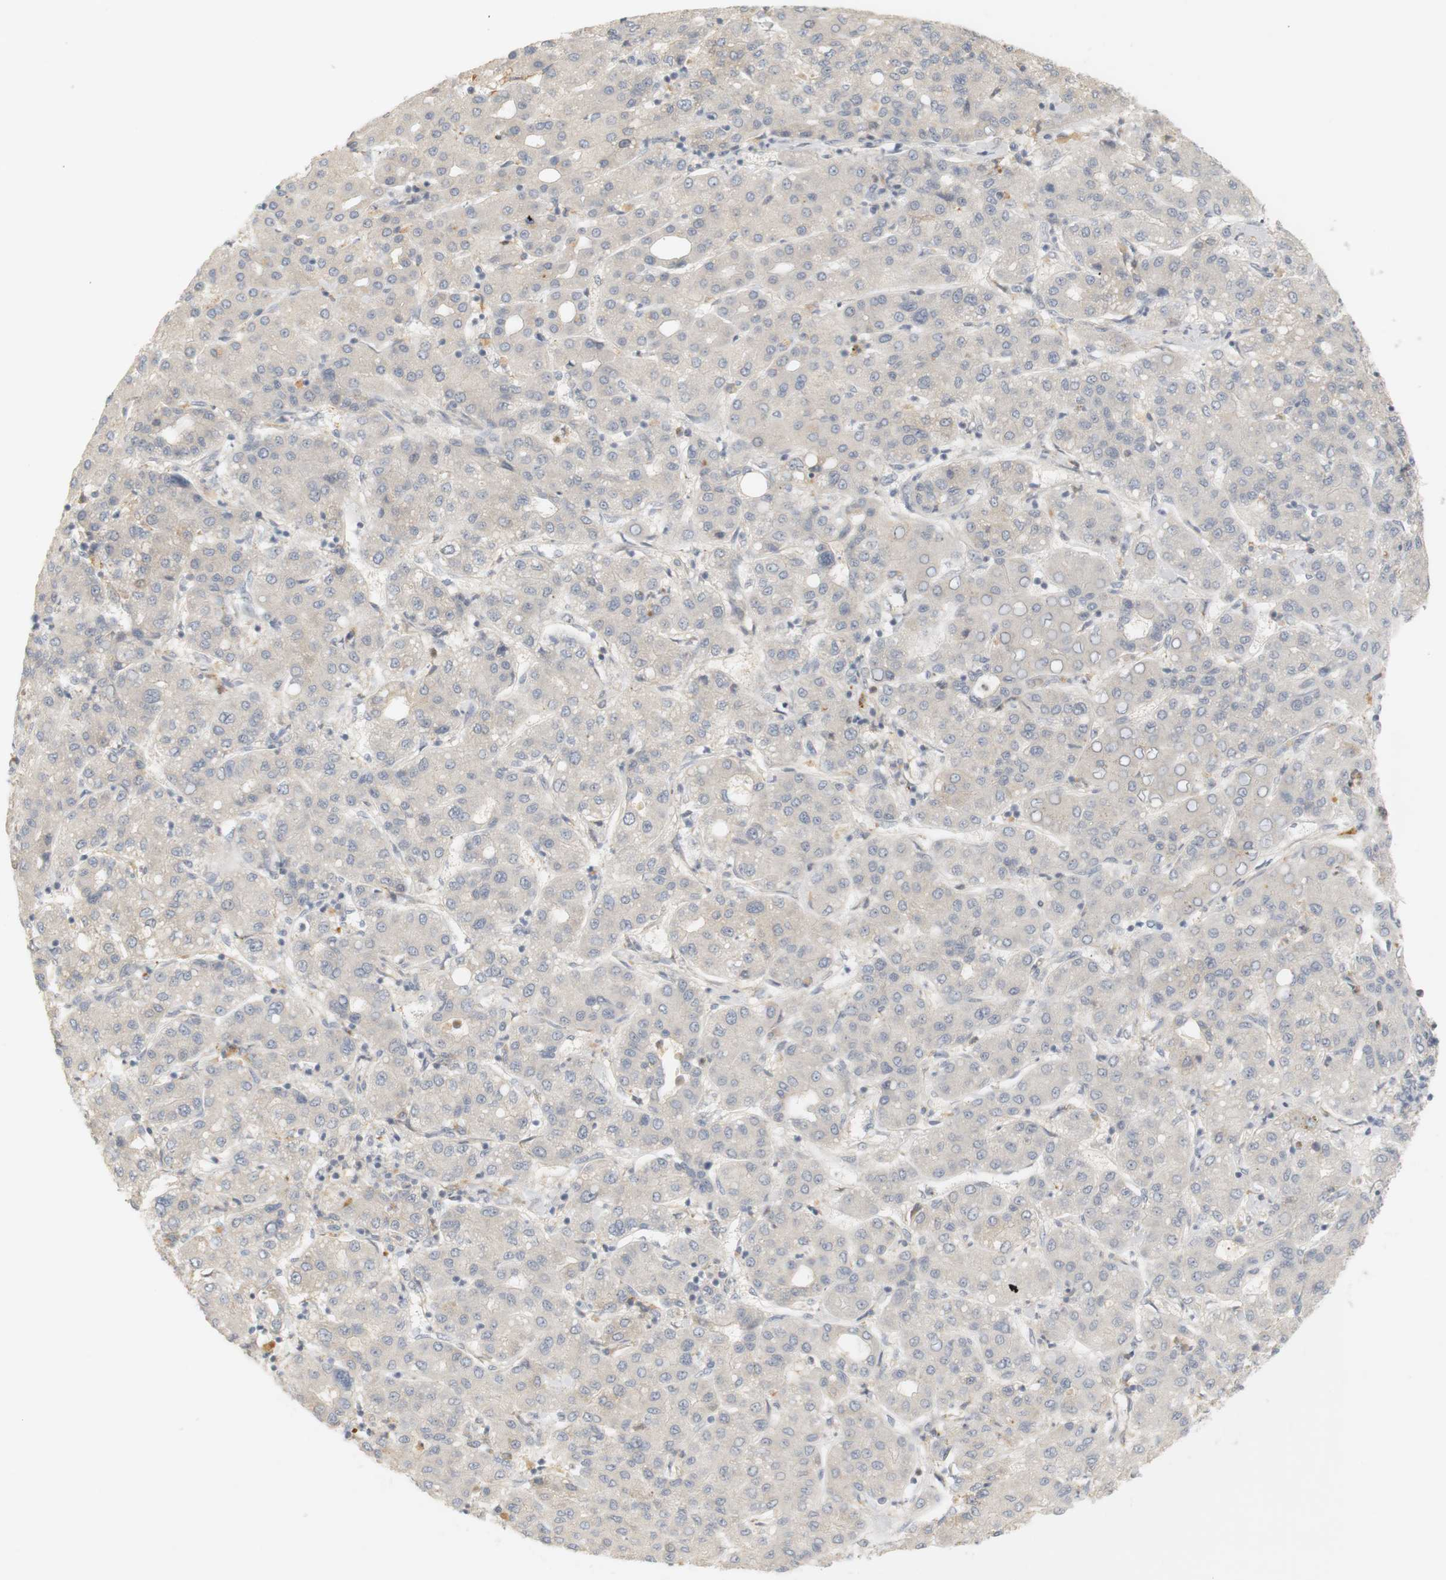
{"staining": {"intensity": "weak", "quantity": "<25%", "location": "cytoplasmic/membranous"}, "tissue": "liver cancer", "cell_type": "Tumor cells", "image_type": "cancer", "snomed": [{"axis": "morphology", "description": "Carcinoma, Hepatocellular, NOS"}, {"axis": "topography", "description": "Liver"}], "caption": "Tumor cells show no significant protein staining in liver hepatocellular carcinoma.", "gene": "RTN3", "patient": {"sex": "male", "age": 65}}